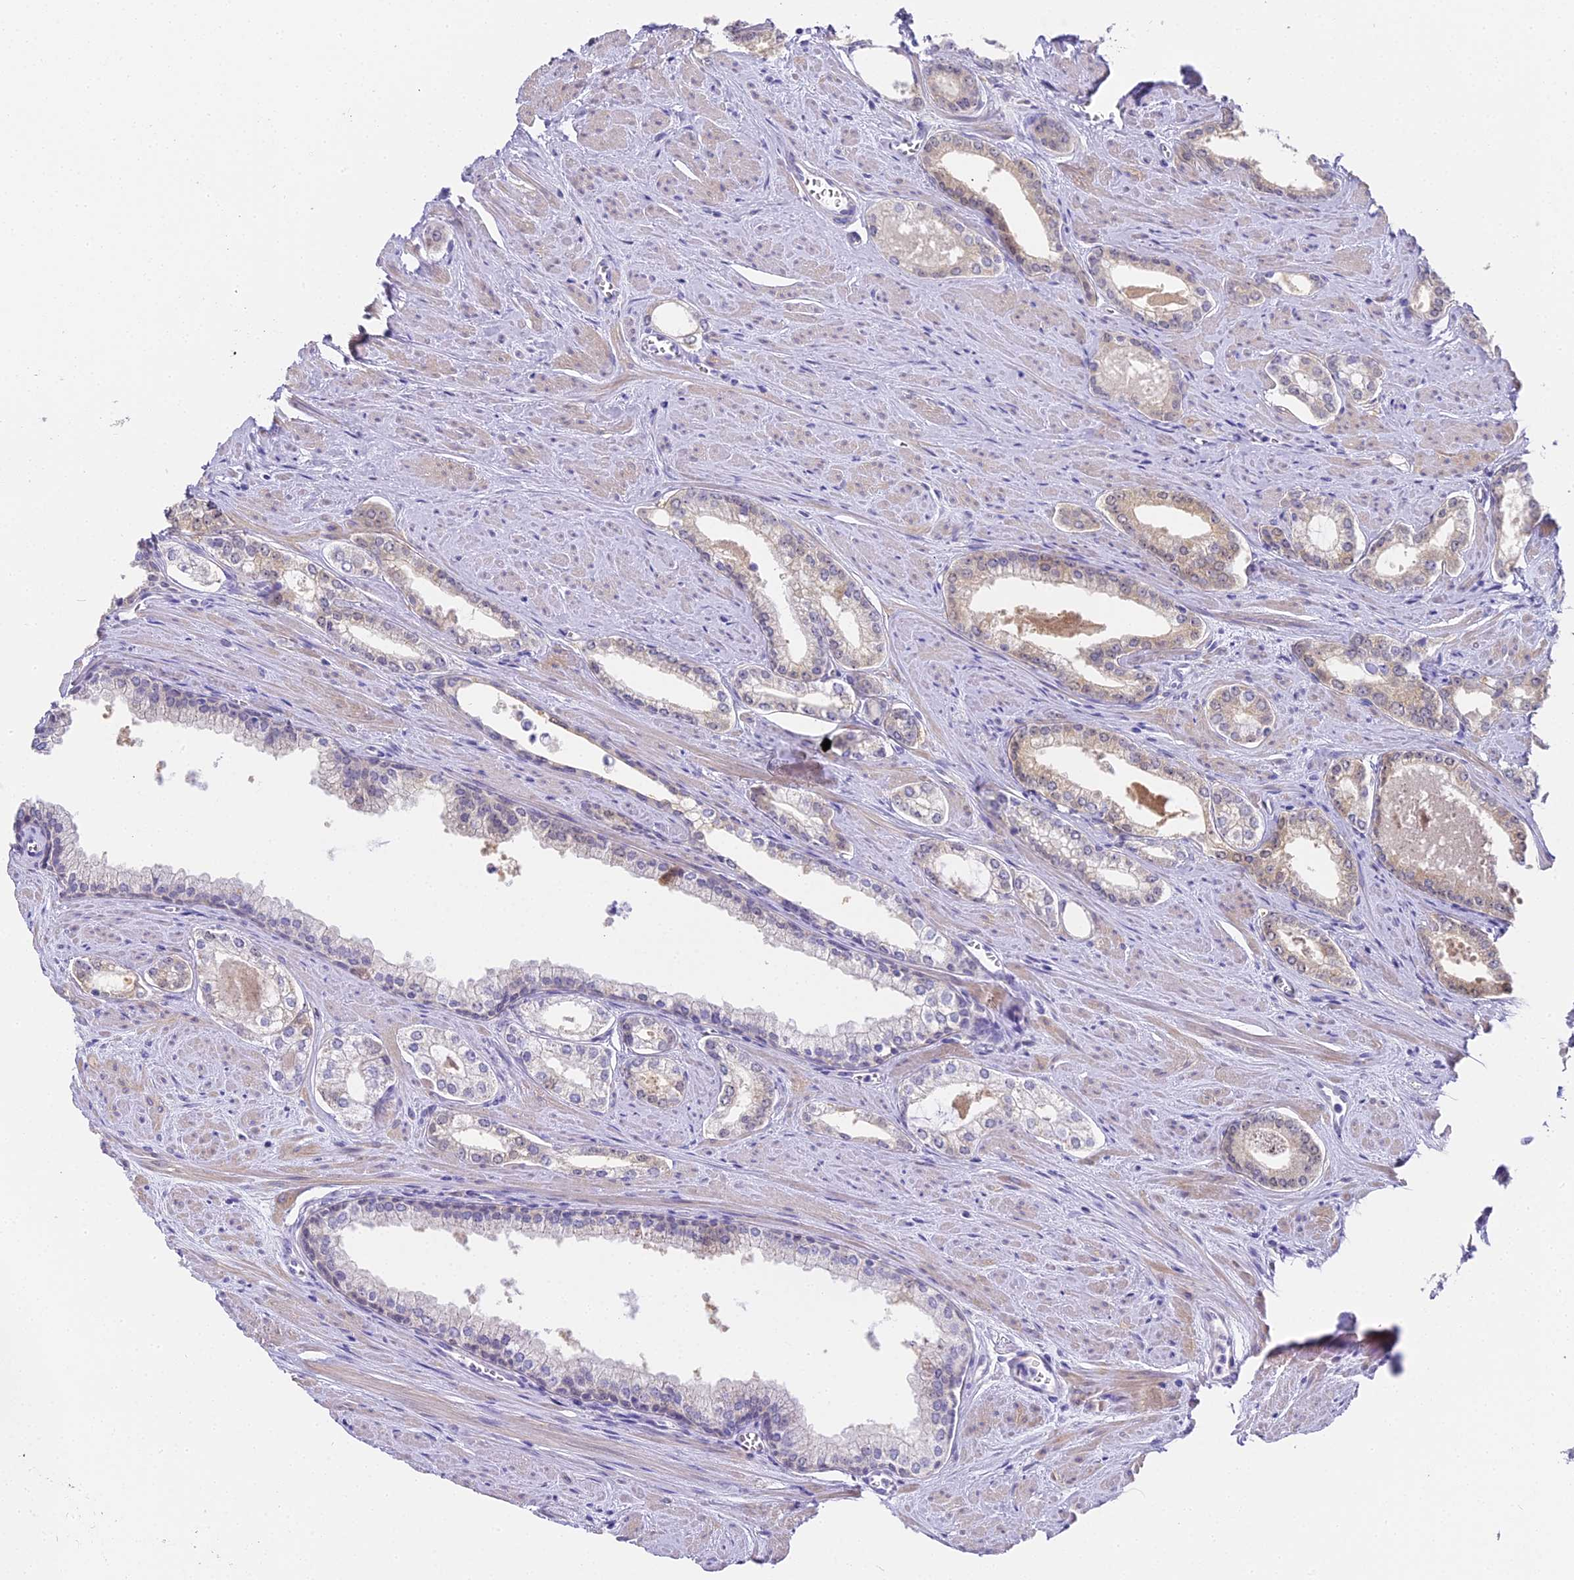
{"staining": {"intensity": "weak", "quantity": "25%-75%", "location": "cytoplasmic/membranous"}, "tissue": "prostate cancer", "cell_type": "Tumor cells", "image_type": "cancer", "snomed": [{"axis": "morphology", "description": "Adenocarcinoma, Low grade"}, {"axis": "topography", "description": "Prostate and seminal vesicle, NOS"}], "caption": "The histopathology image exhibits staining of prostate cancer (adenocarcinoma (low-grade)), revealing weak cytoplasmic/membranous protein staining (brown color) within tumor cells.", "gene": "ABHD14A-ACY1", "patient": {"sex": "male", "age": 60}}